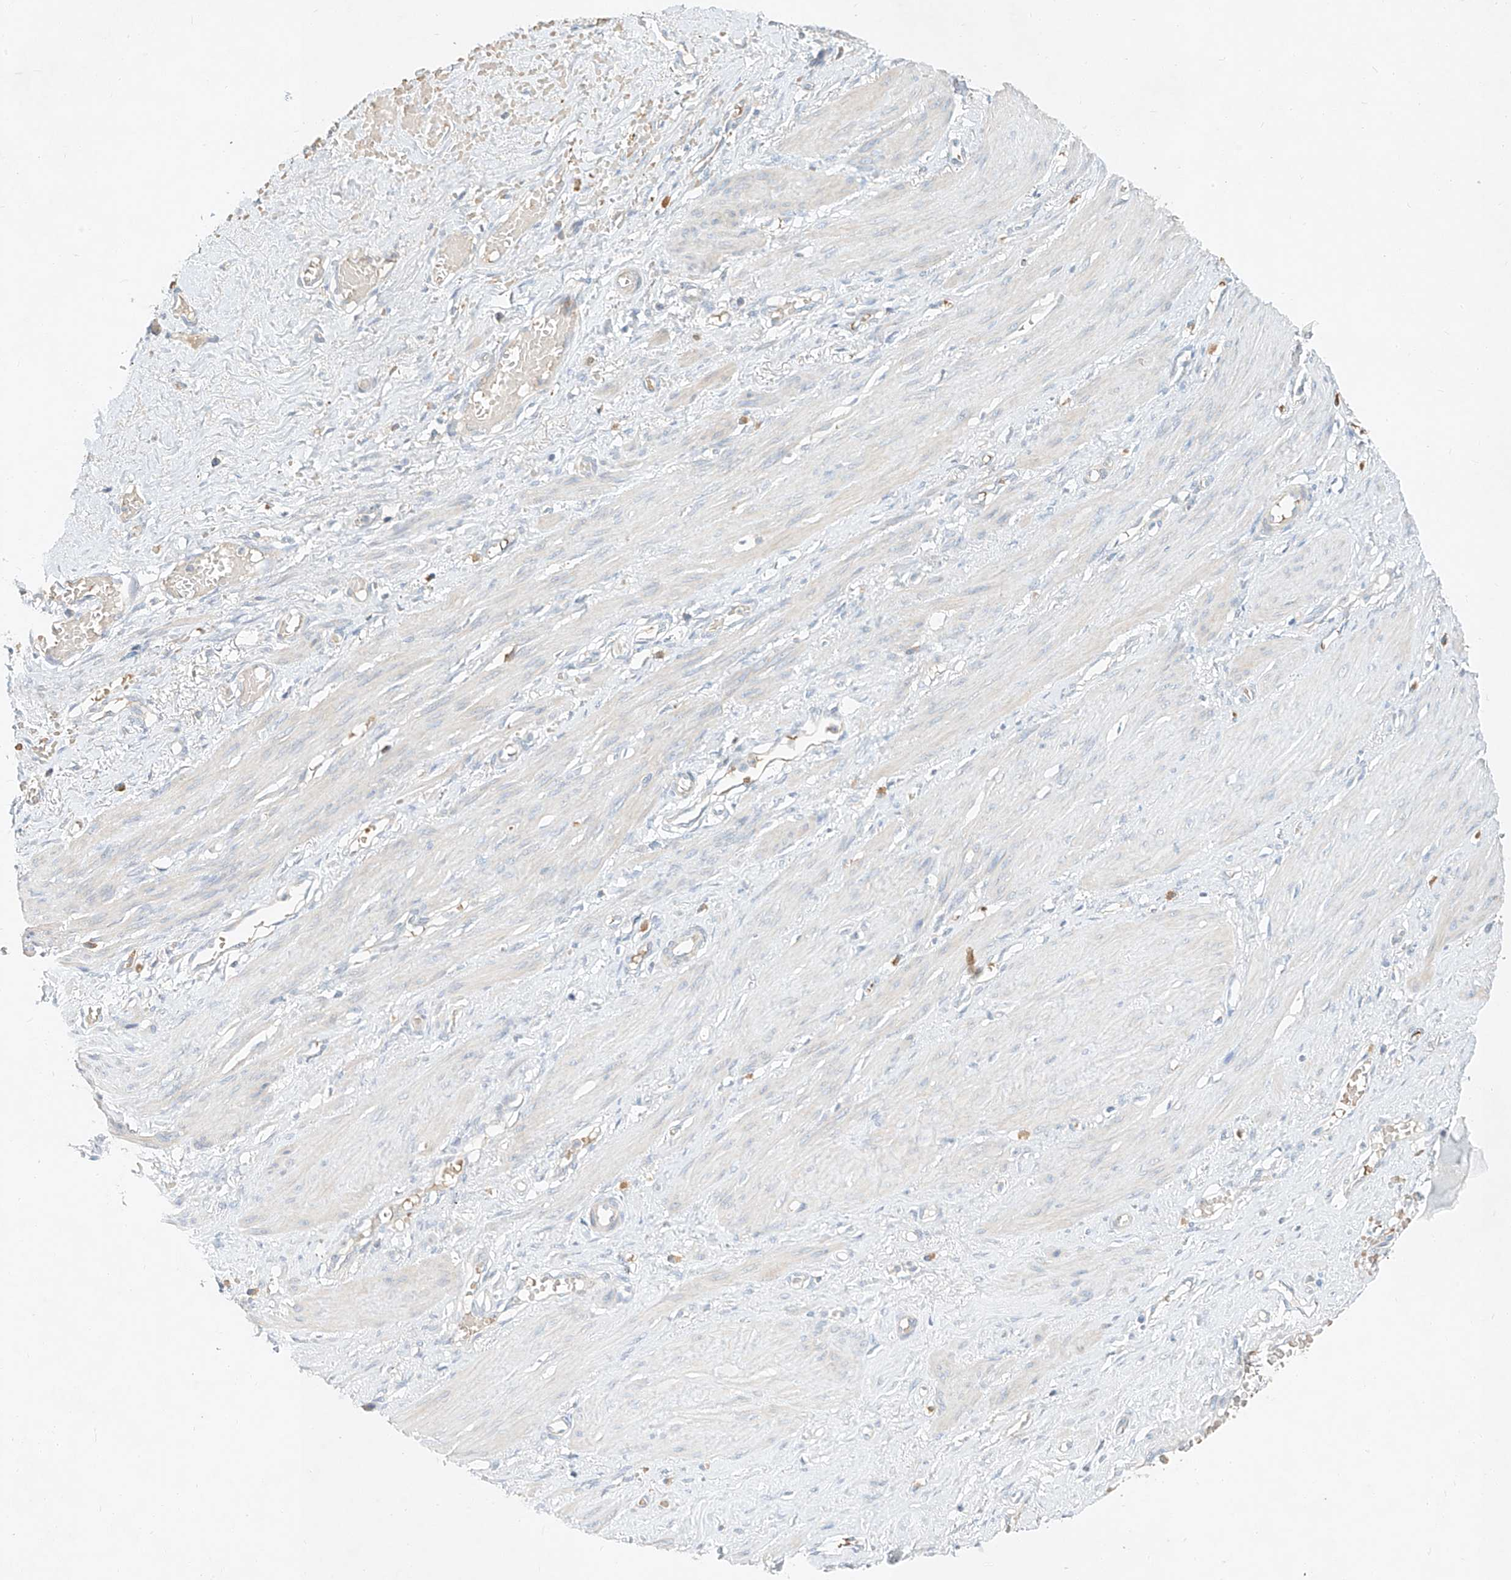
{"staining": {"intensity": "negative", "quantity": "none", "location": "none"}, "tissue": "smooth muscle", "cell_type": "Smooth muscle cells", "image_type": "normal", "snomed": [{"axis": "morphology", "description": "Normal tissue, NOS"}, {"axis": "topography", "description": "Endometrium"}], "caption": "Image shows no significant protein expression in smooth muscle cells of normal smooth muscle.", "gene": "SYTL3", "patient": {"sex": "female", "age": 33}}